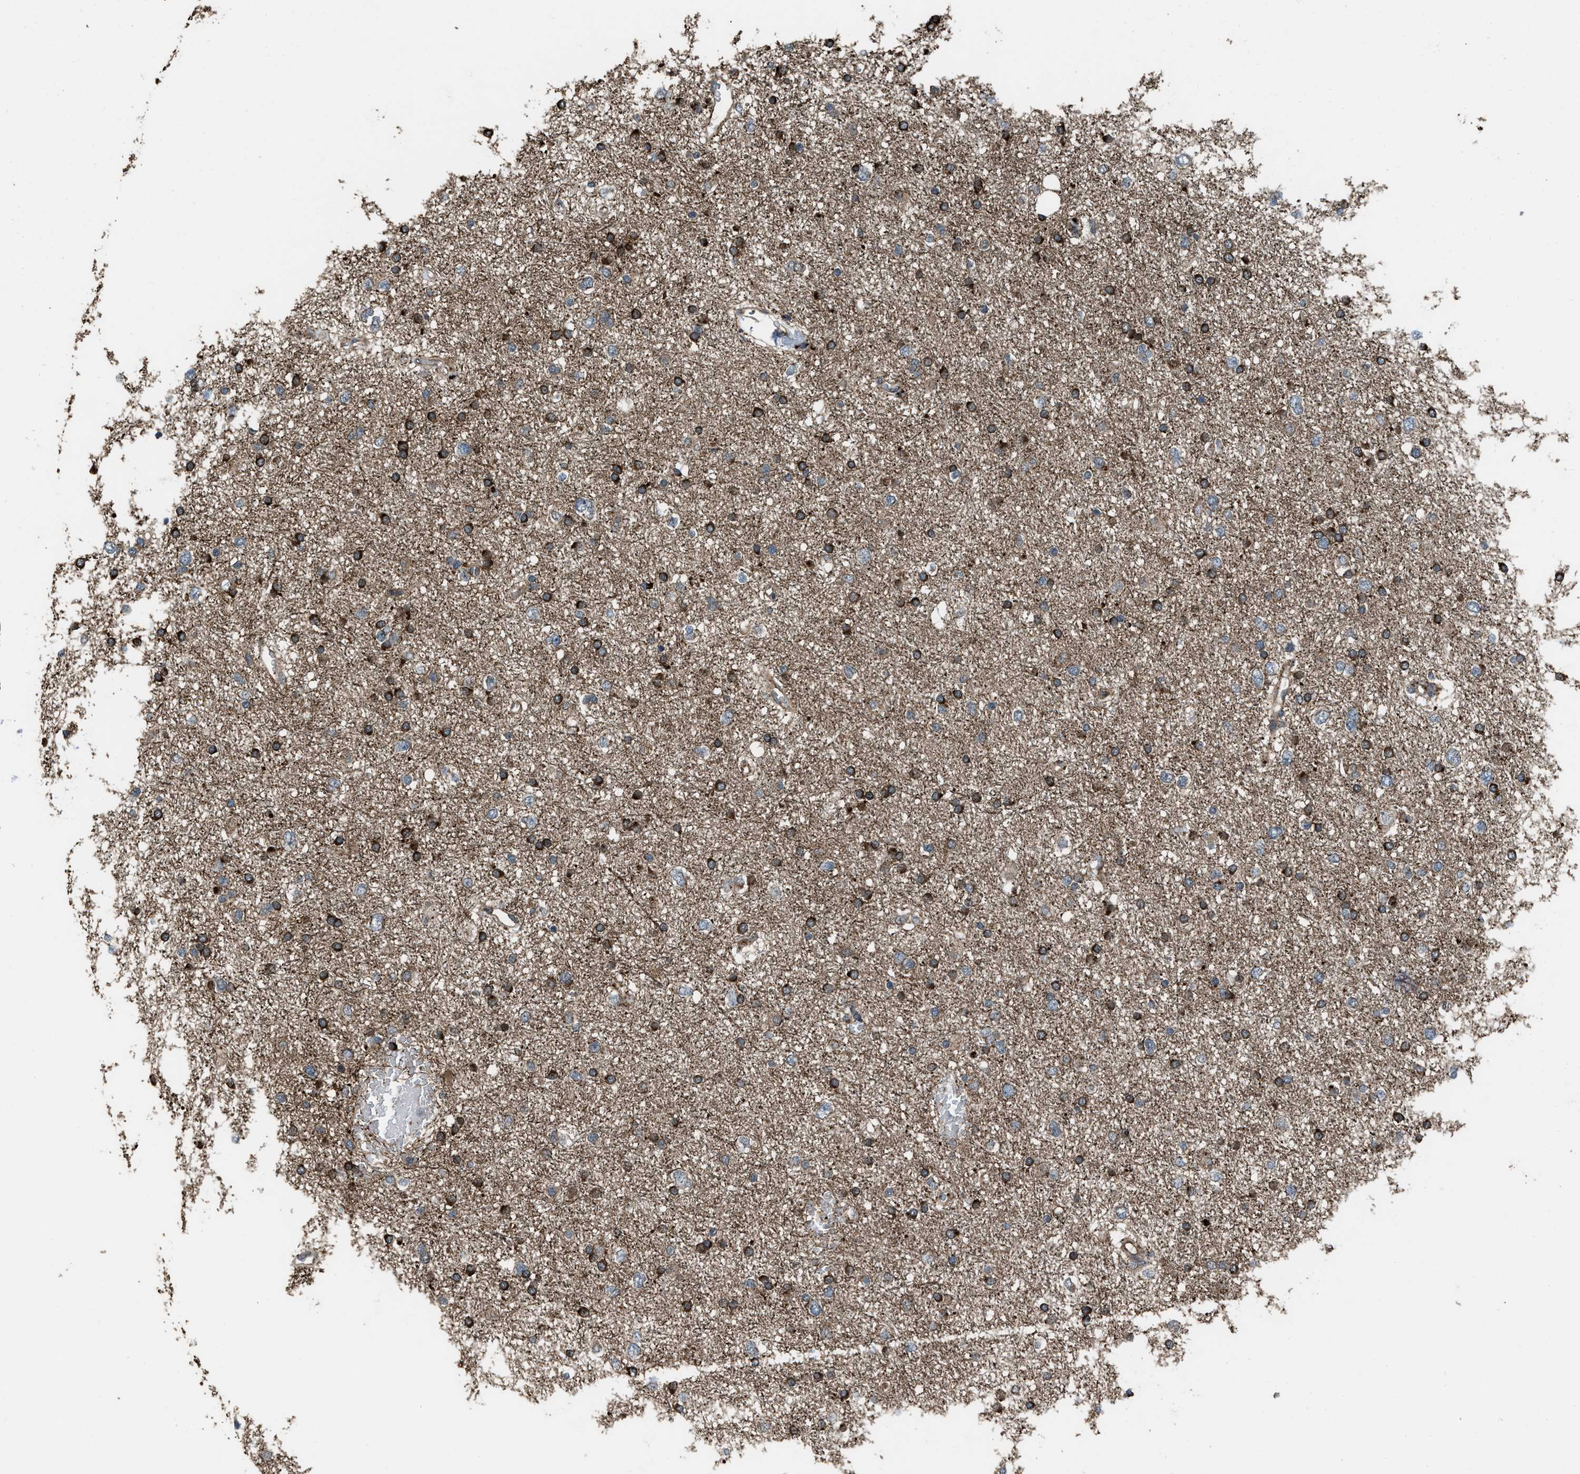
{"staining": {"intensity": "strong", "quantity": "25%-75%", "location": "cytoplasmic/membranous"}, "tissue": "glioma", "cell_type": "Tumor cells", "image_type": "cancer", "snomed": [{"axis": "morphology", "description": "Glioma, malignant, Low grade"}, {"axis": "topography", "description": "Brain"}], "caption": "A high-resolution image shows immunohistochemistry (IHC) staining of low-grade glioma (malignant), which shows strong cytoplasmic/membranous staining in about 25%-75% of tumor cells.", "gene": "IRAK4", "patient": {"sex": "female", "age": 37}}